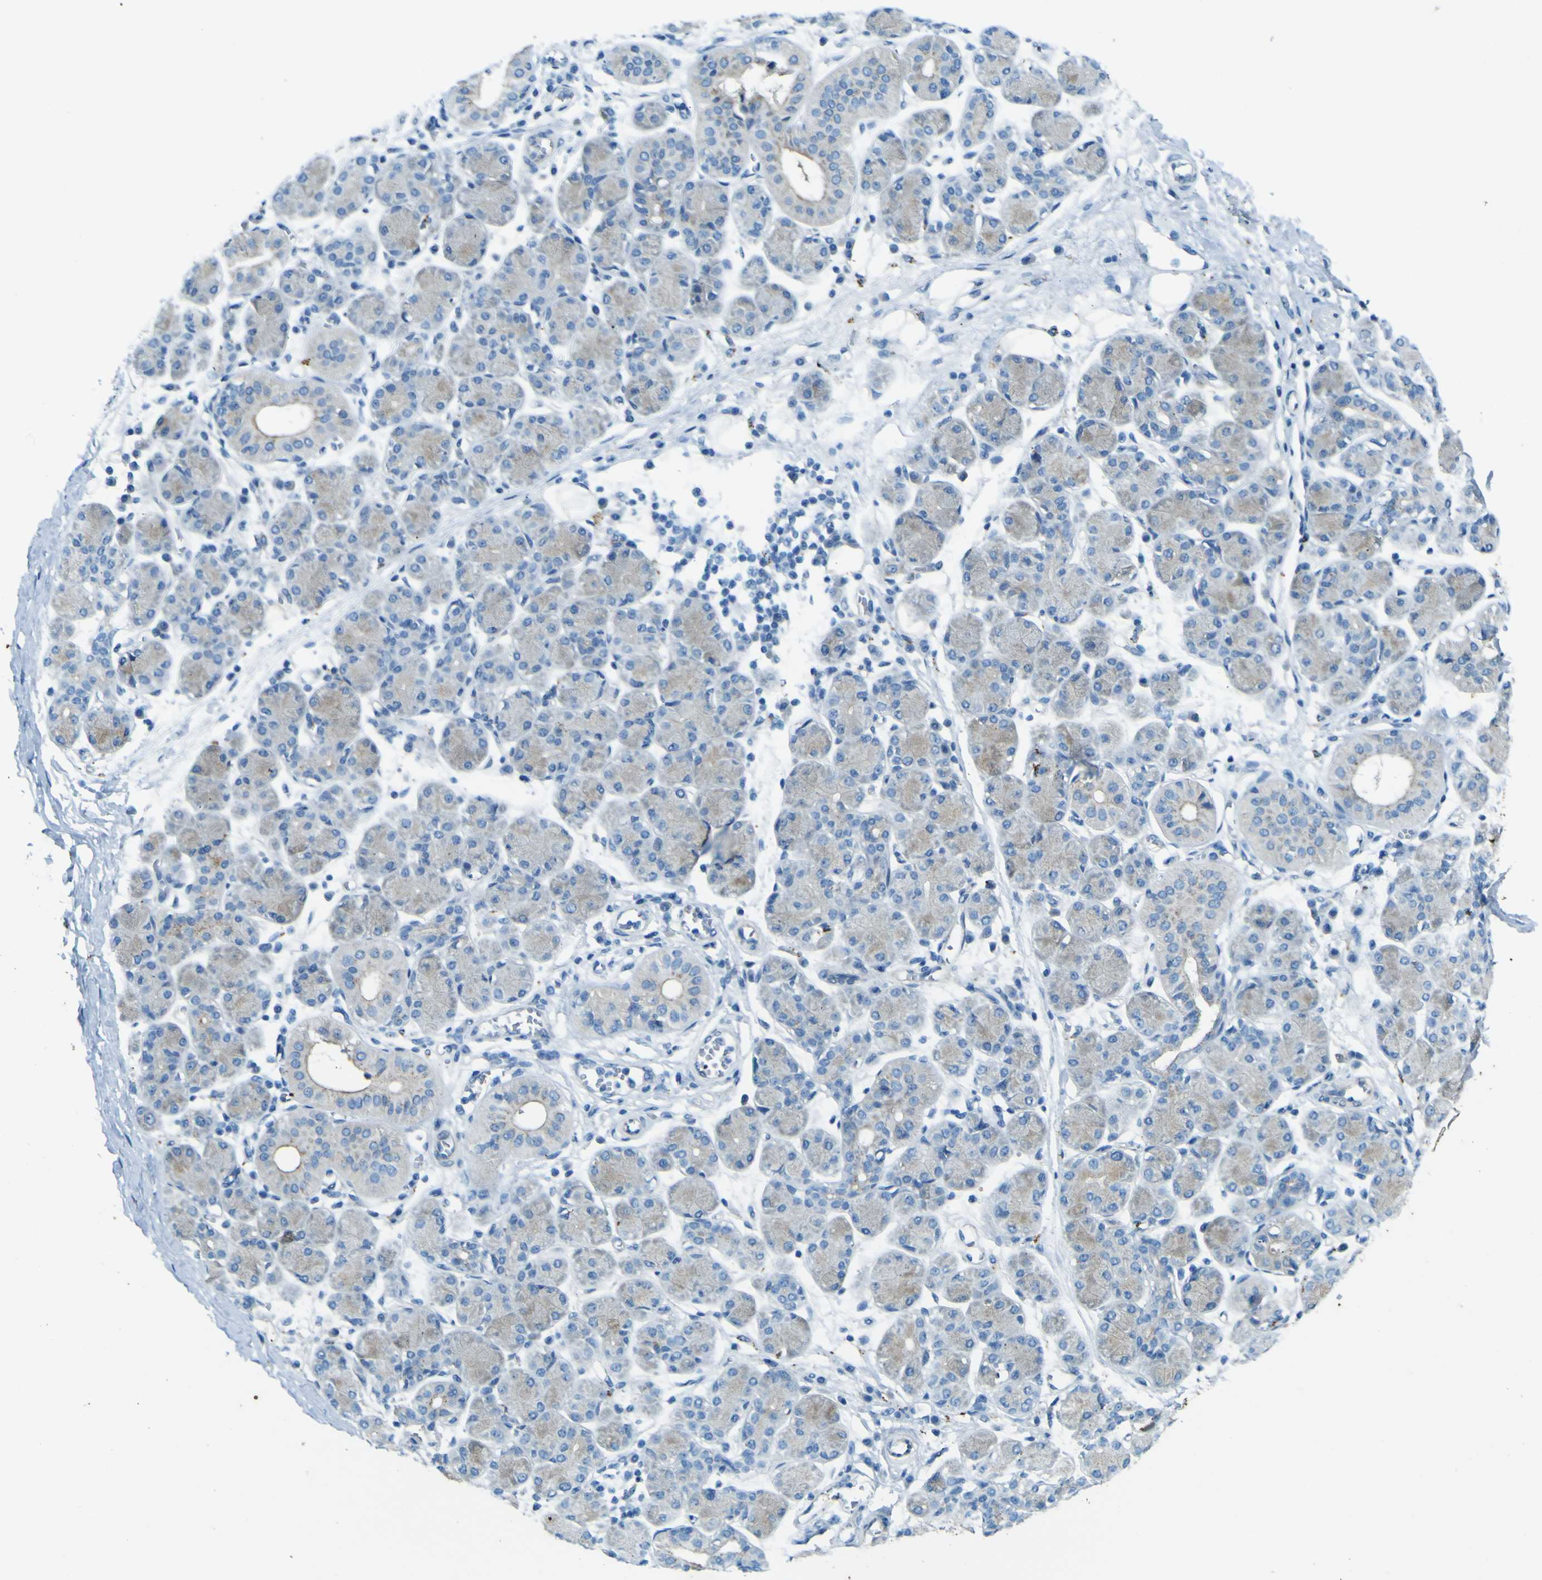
{"staining": {"intensity": "weak", "quantity": "<25%", "location": "cytoplasmic/membranous"}, "tissue": "salivary gland", "cell_type": "Glandular cells", "image_type": "normal", "snomed": [{"axis": "morphology", "description": "Normal tissue, NOS"}, {"axis": "morphology", "description": "Inflammation, NOS"}, {"axis": "topography", "description": "Lymph node"}, {"axis": "topography", "description": "Salivary gland"}], "caption": "Immunohistochemistry micrograph of normal salivary gland: salivary gland stained with DAB displays no significant protein staining in glandular cells. Brightfield microscopy of IHC stained with DAB (brown) and hematoxylin (blue), captured at high magnification.", "gene": "PDE9A", "patient": {"sex": "male", "age": 3}}